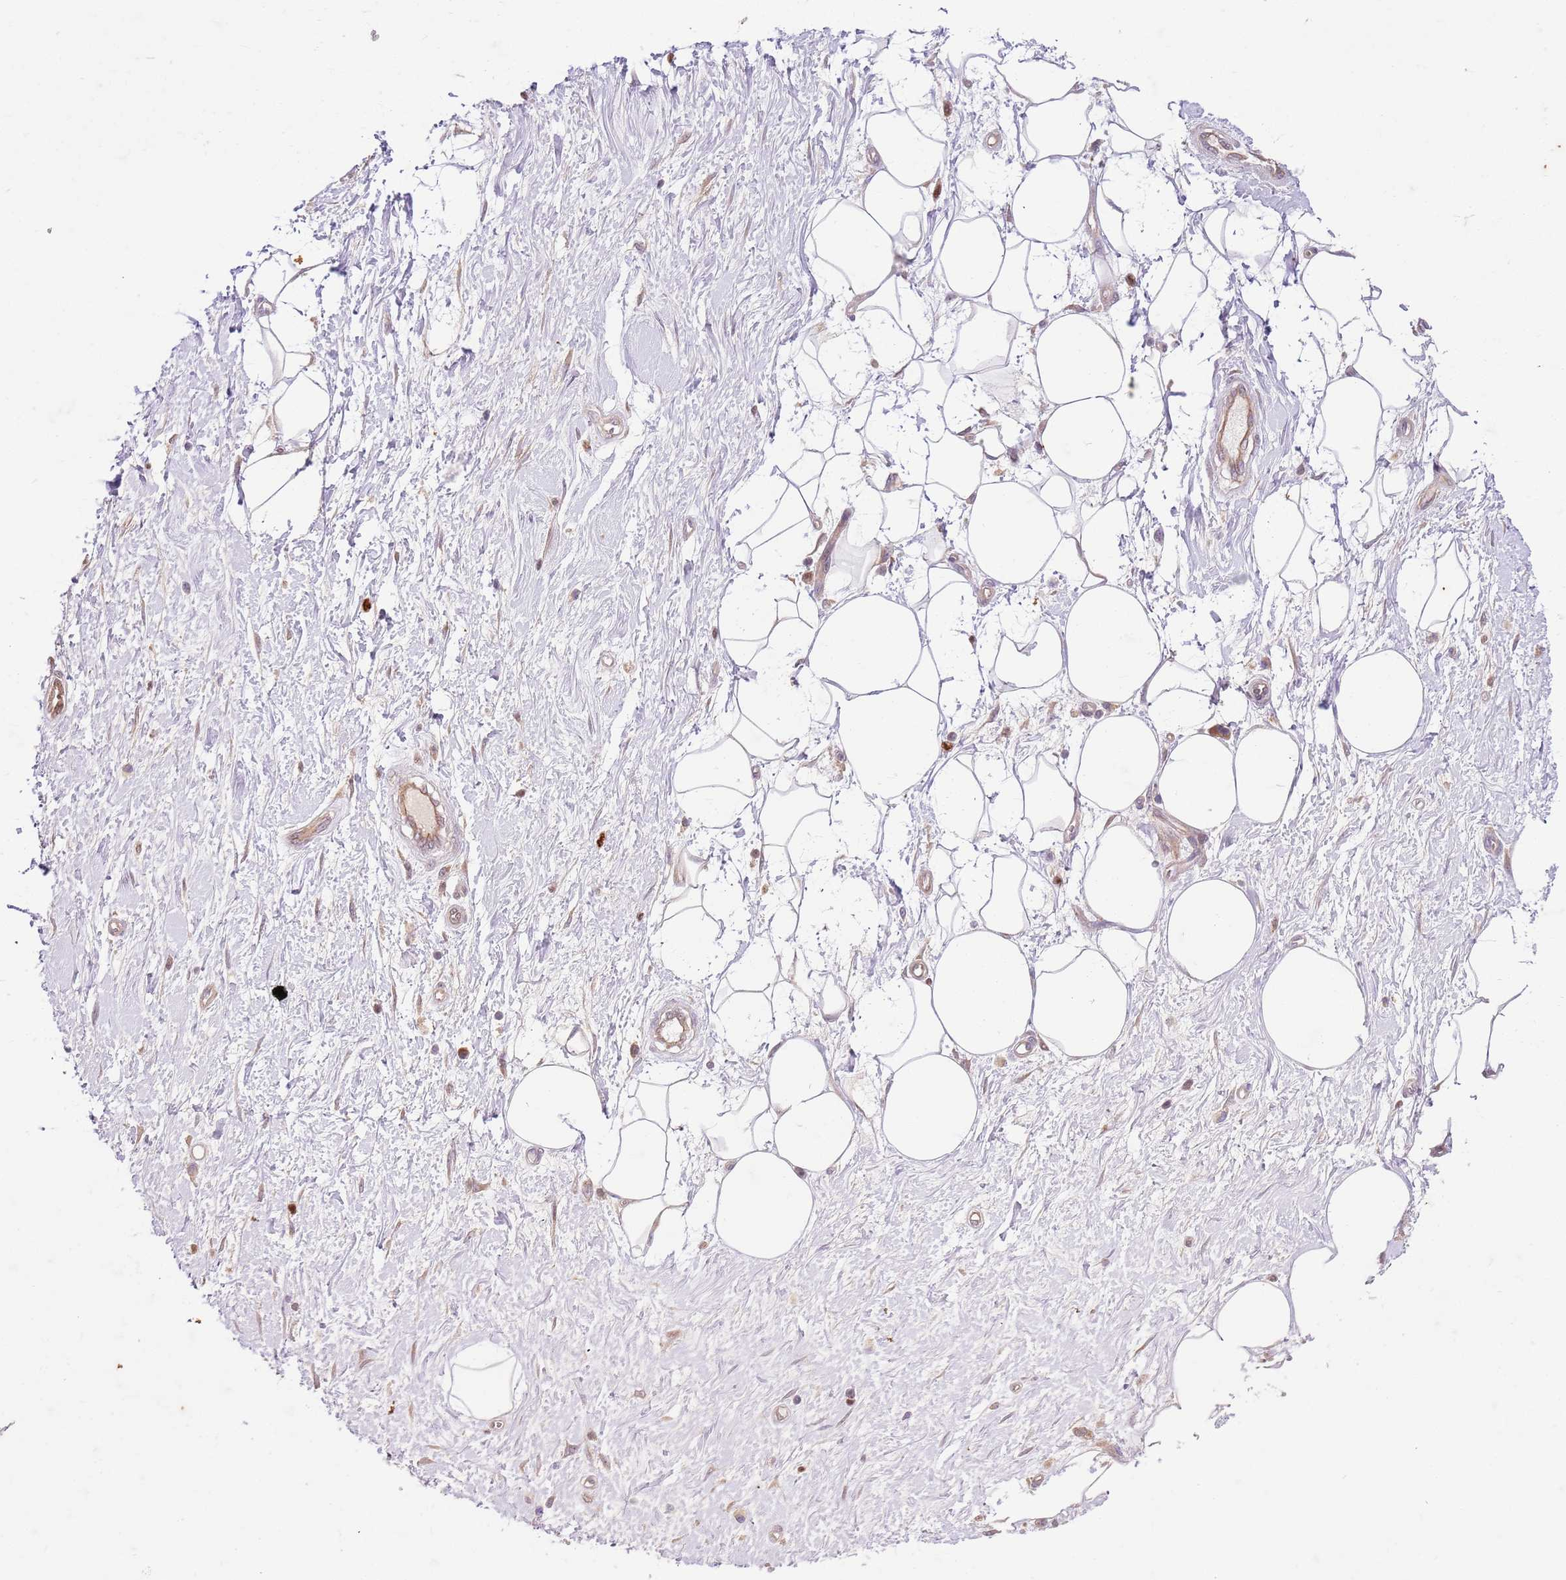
{"staining": {"intensity": "negative", "quantity": "none", "location": "none"}, "tissue": "adipose tissue", "cell_type": "Adipocytes", "image_type": "normal", "snomed": [{"axis": "morphology", "description": "Normal tissue, NOS"}, {"axis": "morphology", "description": "Adenocarcinoma, NOS"}, {"axis": "topography", "description": "Pancreas"}, {"axis": "topography", "description": "Peripheral nerve tissue"}], "caption": "Adipocytes show no significant protein expression in benign adipose tissue. (Brightfield microscopy of DAB (3,3'-diaminobenzidine) immunohistochemistry at high magnification).", "gene": "OSBP", "patient": {"sex": "male", "age": 59}}